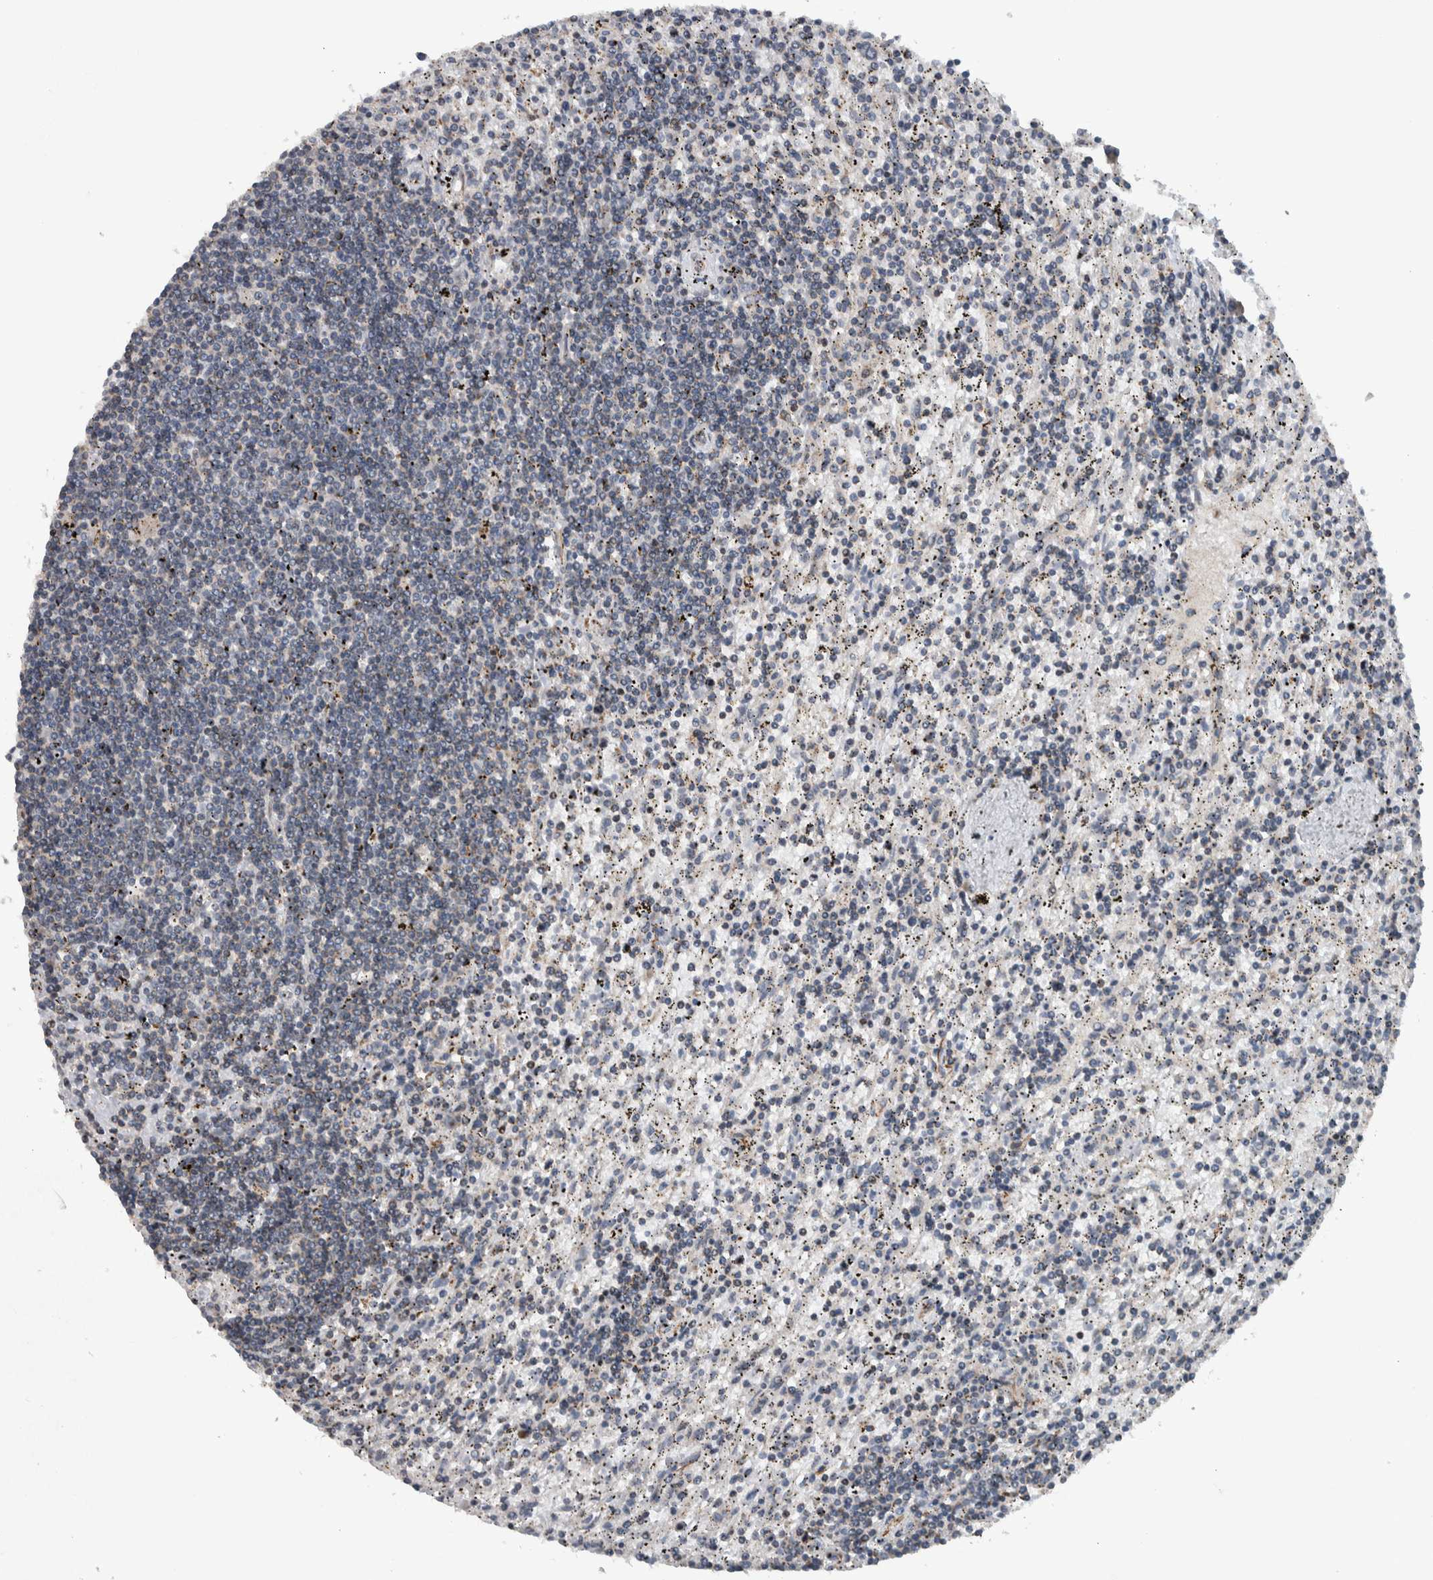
{"staining": {"intensity": "negative", "quantity": "none", "location": "none"}, "tissue": "lymphoma", "cell_type": "Tumor cells", "image_type": "cancer", "snomed": [{"axis": "morphology", "description": "Malignant lymphoma, non-Hodgkin's type, Low grade"}, {"axis": "topography", "description": "Spleen"}], "caption": "High power microscopy micrograph of an immunohistochemistry (IHC) histopathology image of lymphoma, revealing no significant positivity in tumor cells.", "gene": "BAIAP2L1", "patient": {"sex": "male", "age": 76}}